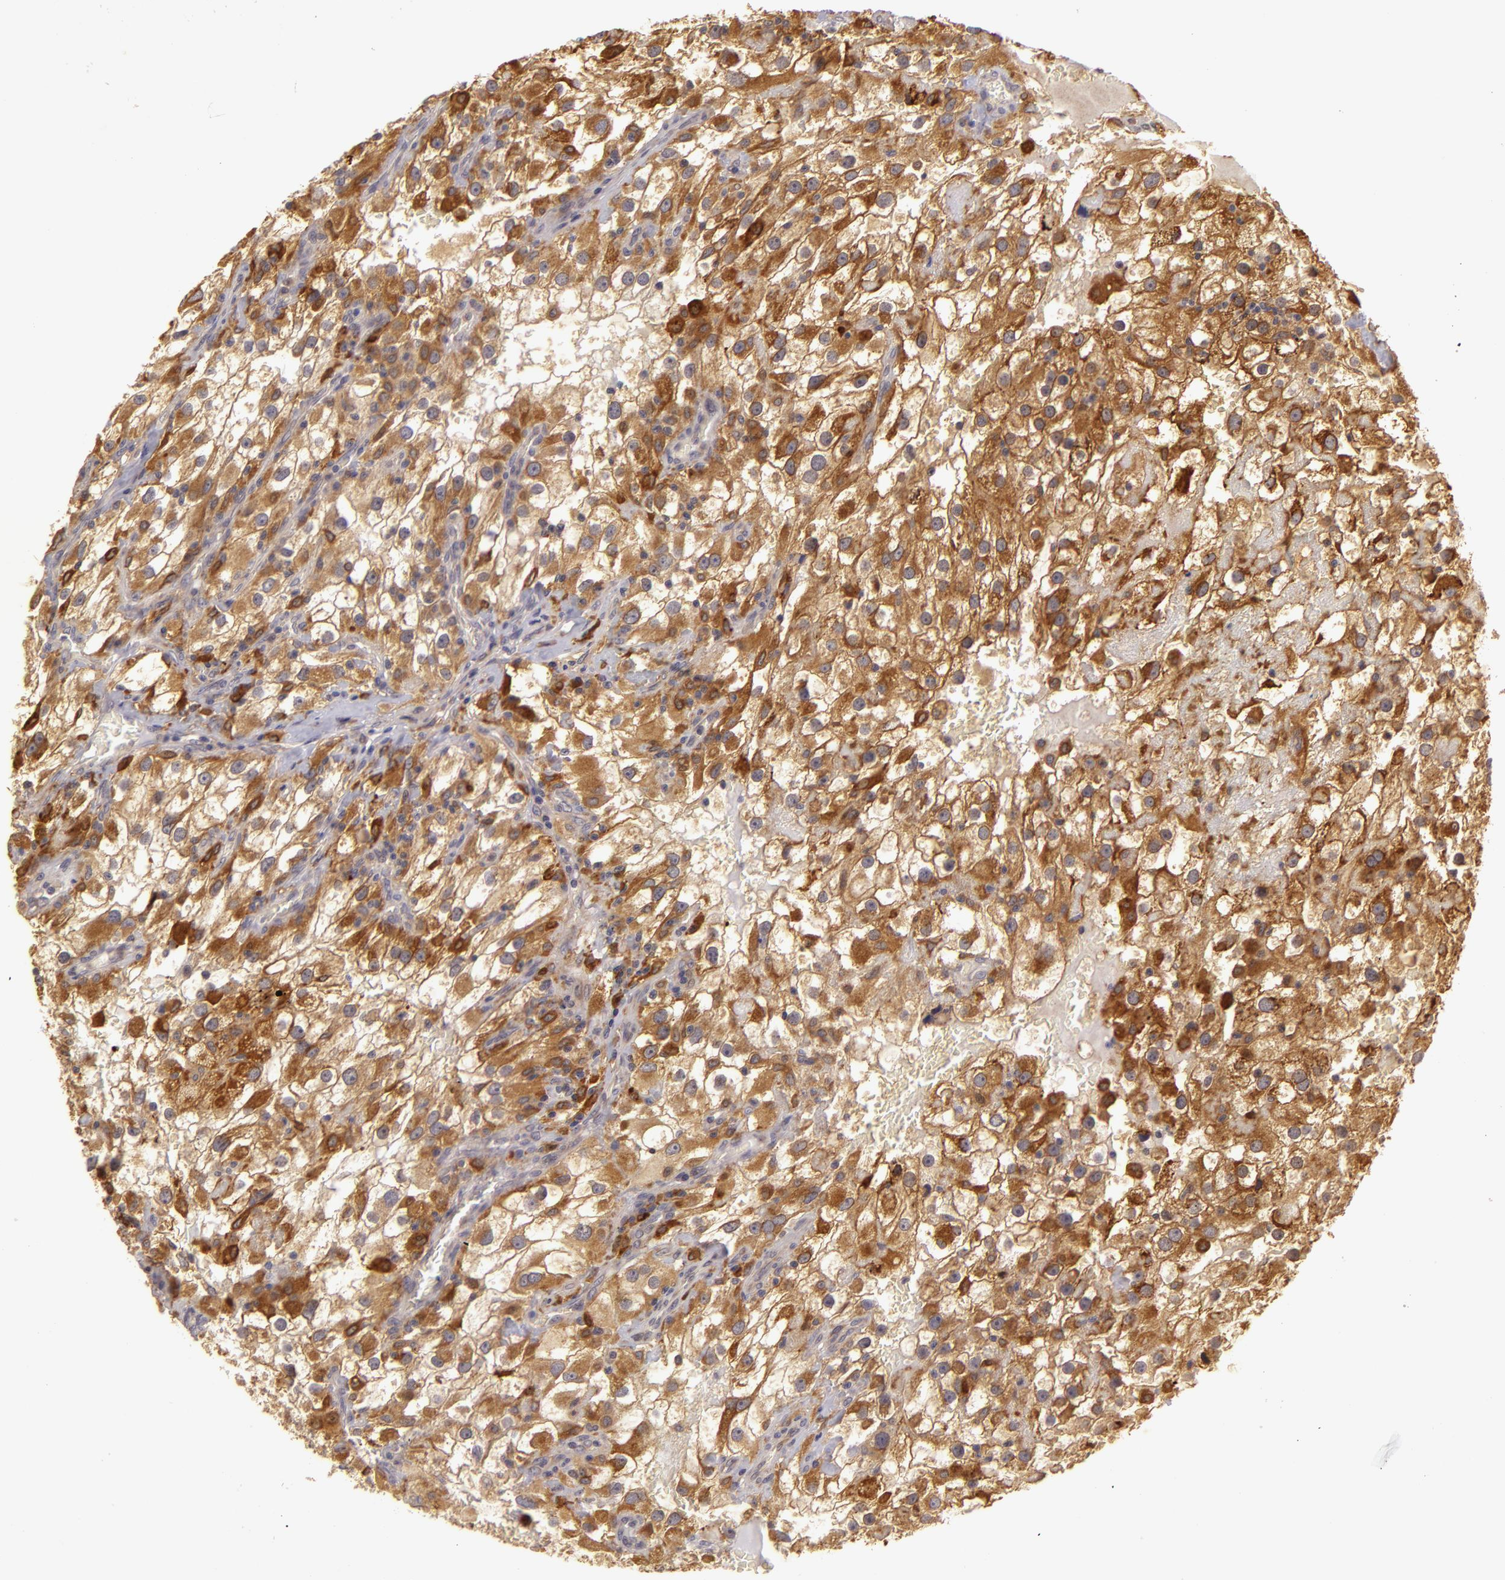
{"staining": {"intensity": "moderate", "quantity": ">75%", "location": "cytoplasmic/membranous"}, "tissue": "renal cancer", "cell_type": "Tumor cells", "image_type": "cancer", "snomed": [{"axis": "morphology", "description": "Adenocarcinoma, NOS"}, {"axis": "topography", "description": "Kidney"}], "caption": "Protein expression analysis of human adenocarcinoma (renal) reveals moderate cytoplasmic/membranous staining in approximately >75% of tumor cells. (brown staining indicates protein expression, while blue staining denotes nuclei).", "gene": "PPP1R3F", "patient": {"sex": "female", "age": 52}}